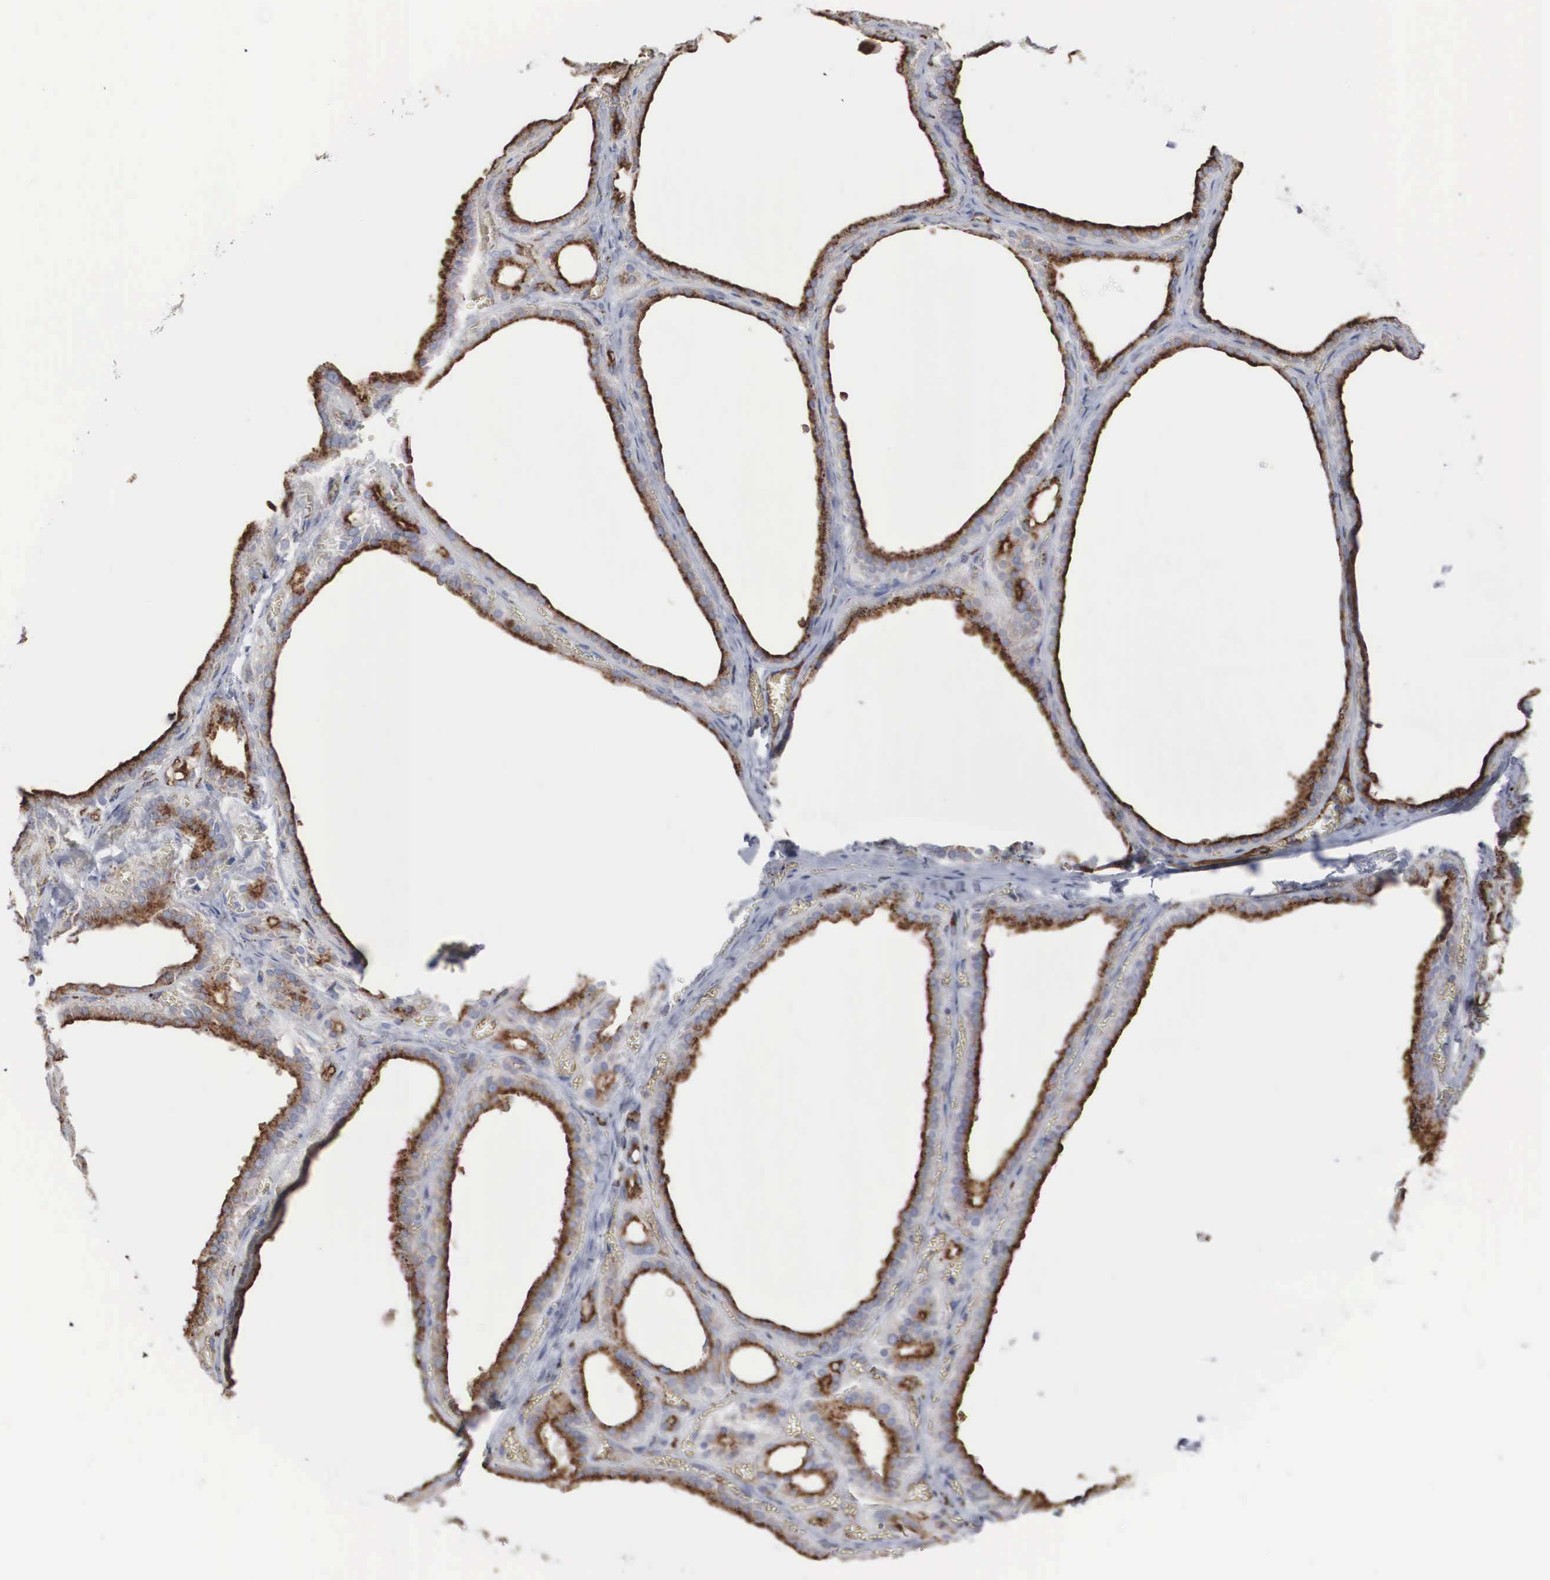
{"staining": {"intensity": "strong", "quantity": ">75%", "location": "cytoplasmic/membranous"}, "tissue": "thyroid gland", "cell_type": "Glandular cells", "image_type": "normal", "snomed": [{"axis": "morphology", "description": "Normal tissue, NOS"}, {"axis": "topography", "description": "Thyroid gland"}], "caption": "High-power microscopy captured an immunohistochemistry (IHC) image of unremarkable thyroid gland, revealing strong cytoplasmic/membranous positivity in approximately >75% of glandular cells.", "gene": "LGALS3BP", "patient": {"sex": "female", "age": 55}}